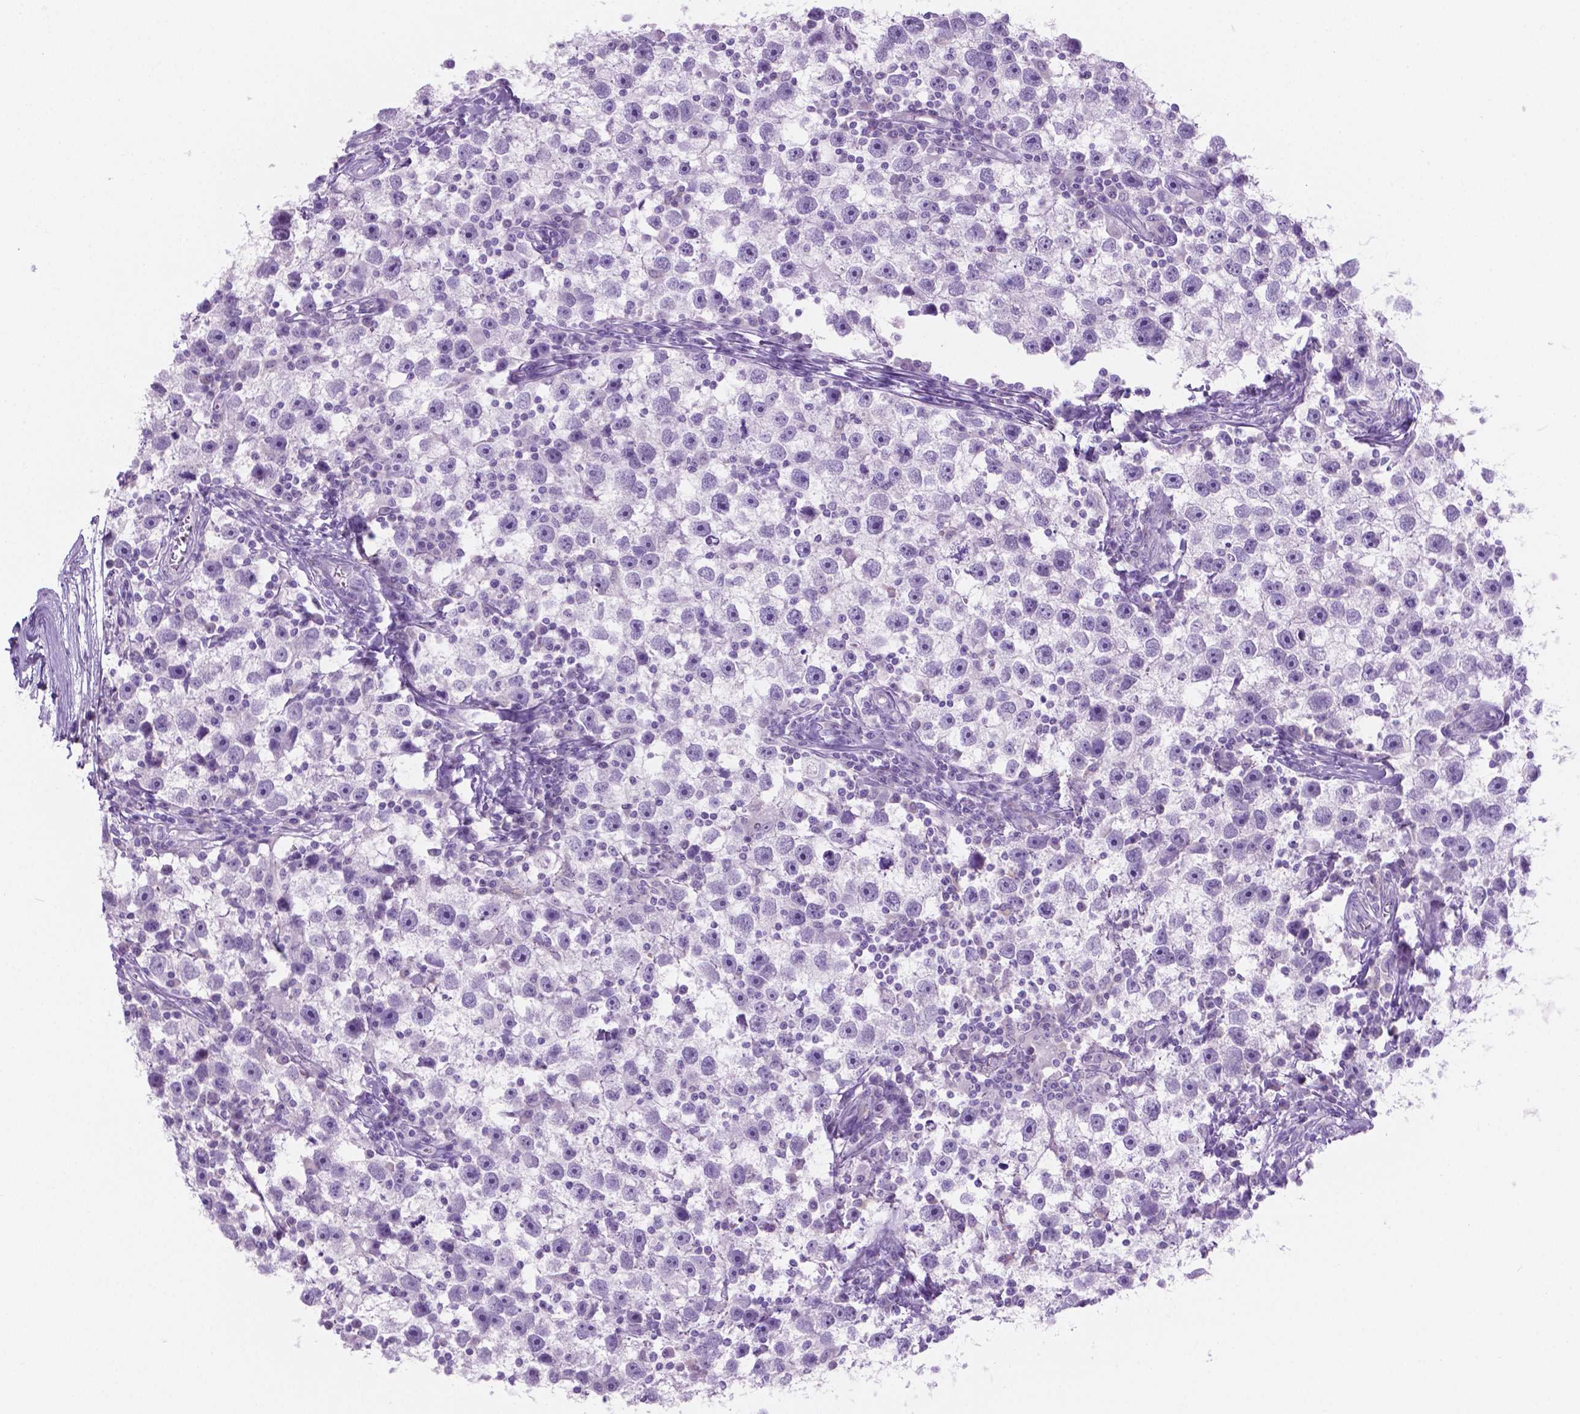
{"staining": {"intensity": "negative", "quantity": "none", "location": "none"}, "tissue": "testis cancer", "cell_type": "Tumor cells", "image_type": "cancer", "snomed": [{"axis": "morphology", "description": "Seminoma, NOS"}, {"axis": "topography", "description": "Testis"}], "caption": "The micrograph demonstrates no significant expression in tumor cells of testis cancer. (DAB IHC, high magnification).", "gene": "GRIN2B", "patient": {"sex": "male", "age": 30}}